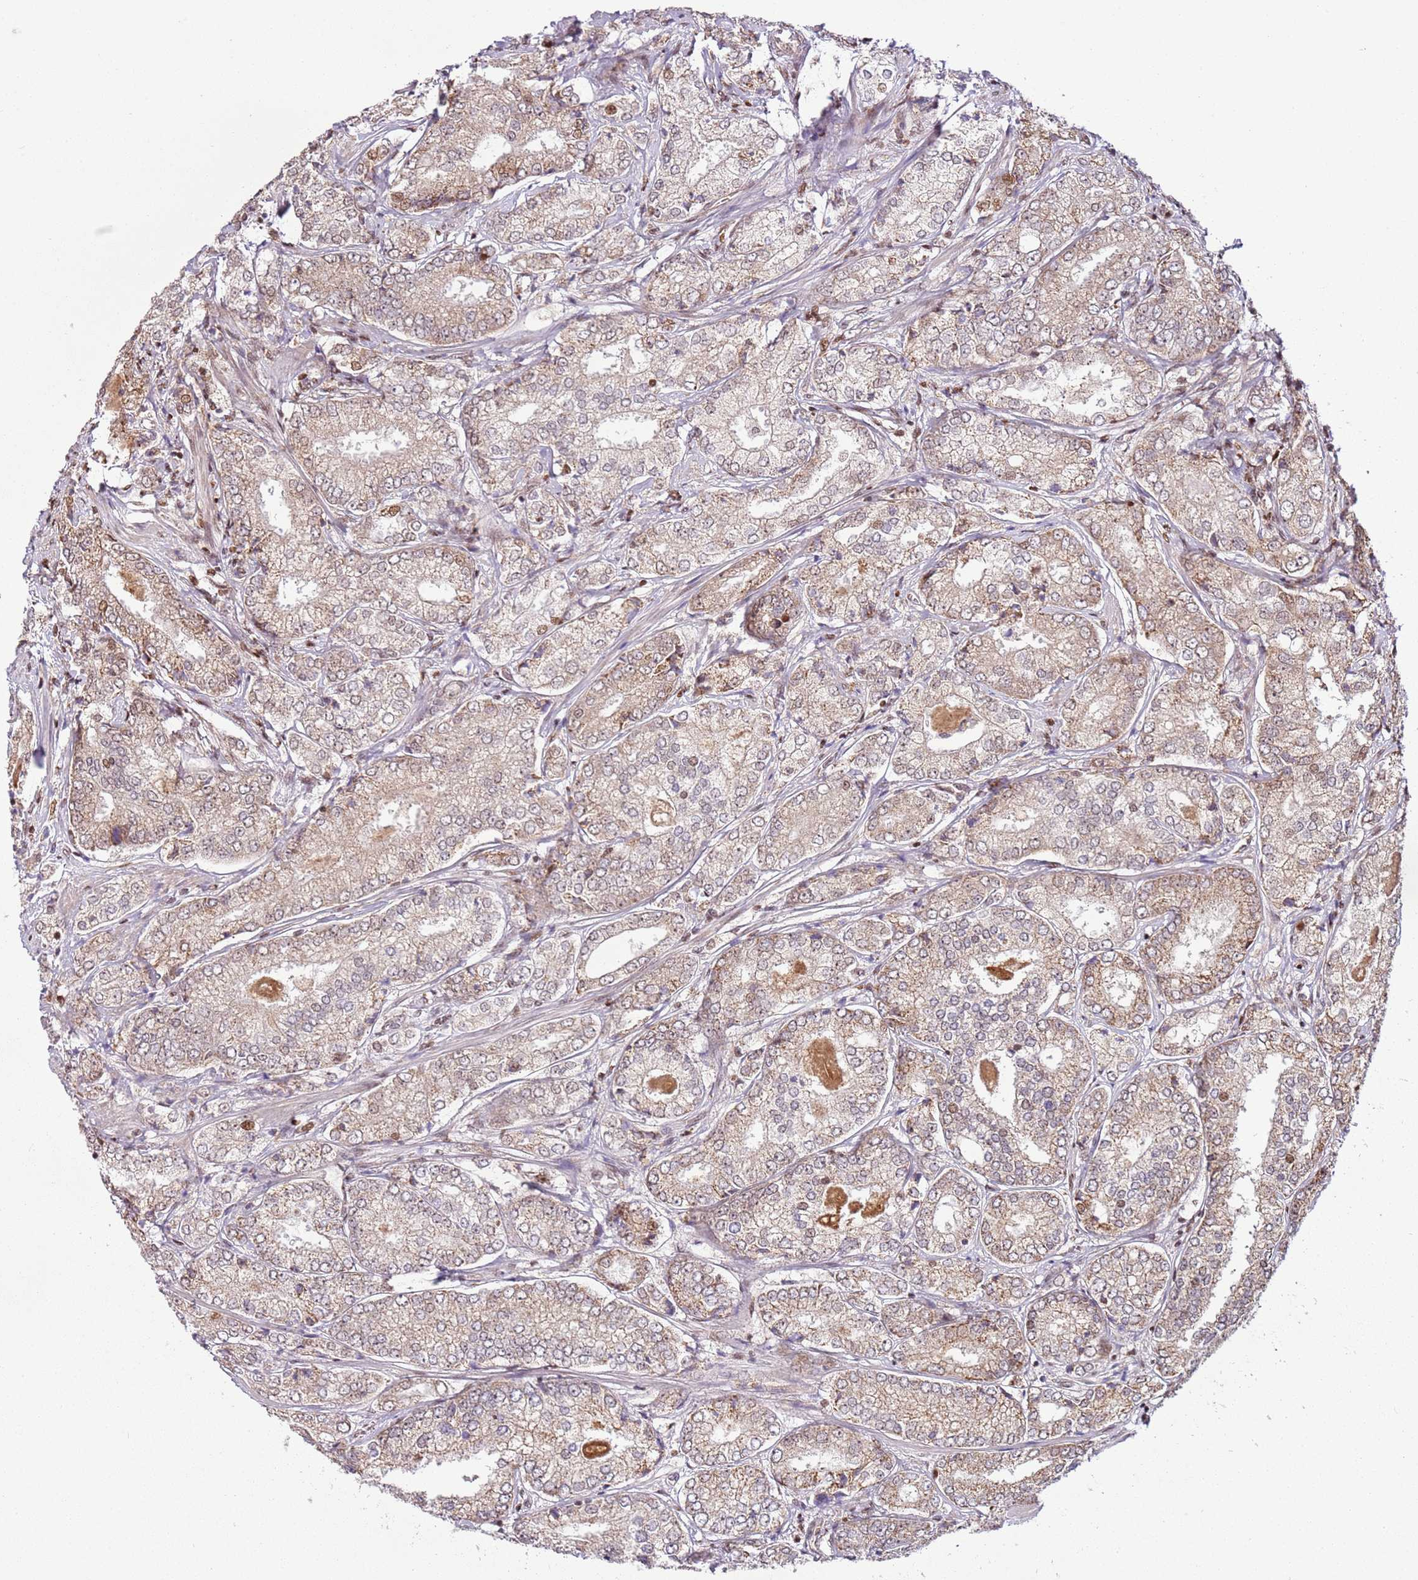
{"staining": {"intensity": "weak", "quantity": ">75%", "location": "cytoplasmic/membranous"}, "tissue": "prostate cancer", "cell_type": "Tumor cells", "image_type": "cancer", "snomed": [{"axis": "morphology", "description": "Adenocarcinoma, High grade"}, {"axis": "topography", "description": "Prostate"}], "caption": "Immunohistochemistry micrograph of neoplastic tissue: prostate cancer (high-grade adenocarcinoma) stained using immunohistochemistry (IHC) demonstrates low levels of weak protein expression localized specifically in the cytoplasmic/membranous of tumor cells, appearing as a cytoplasmic/membranous brown color.", "gene": "PCTP", "patient": {"sex": "male", "age": 63}}